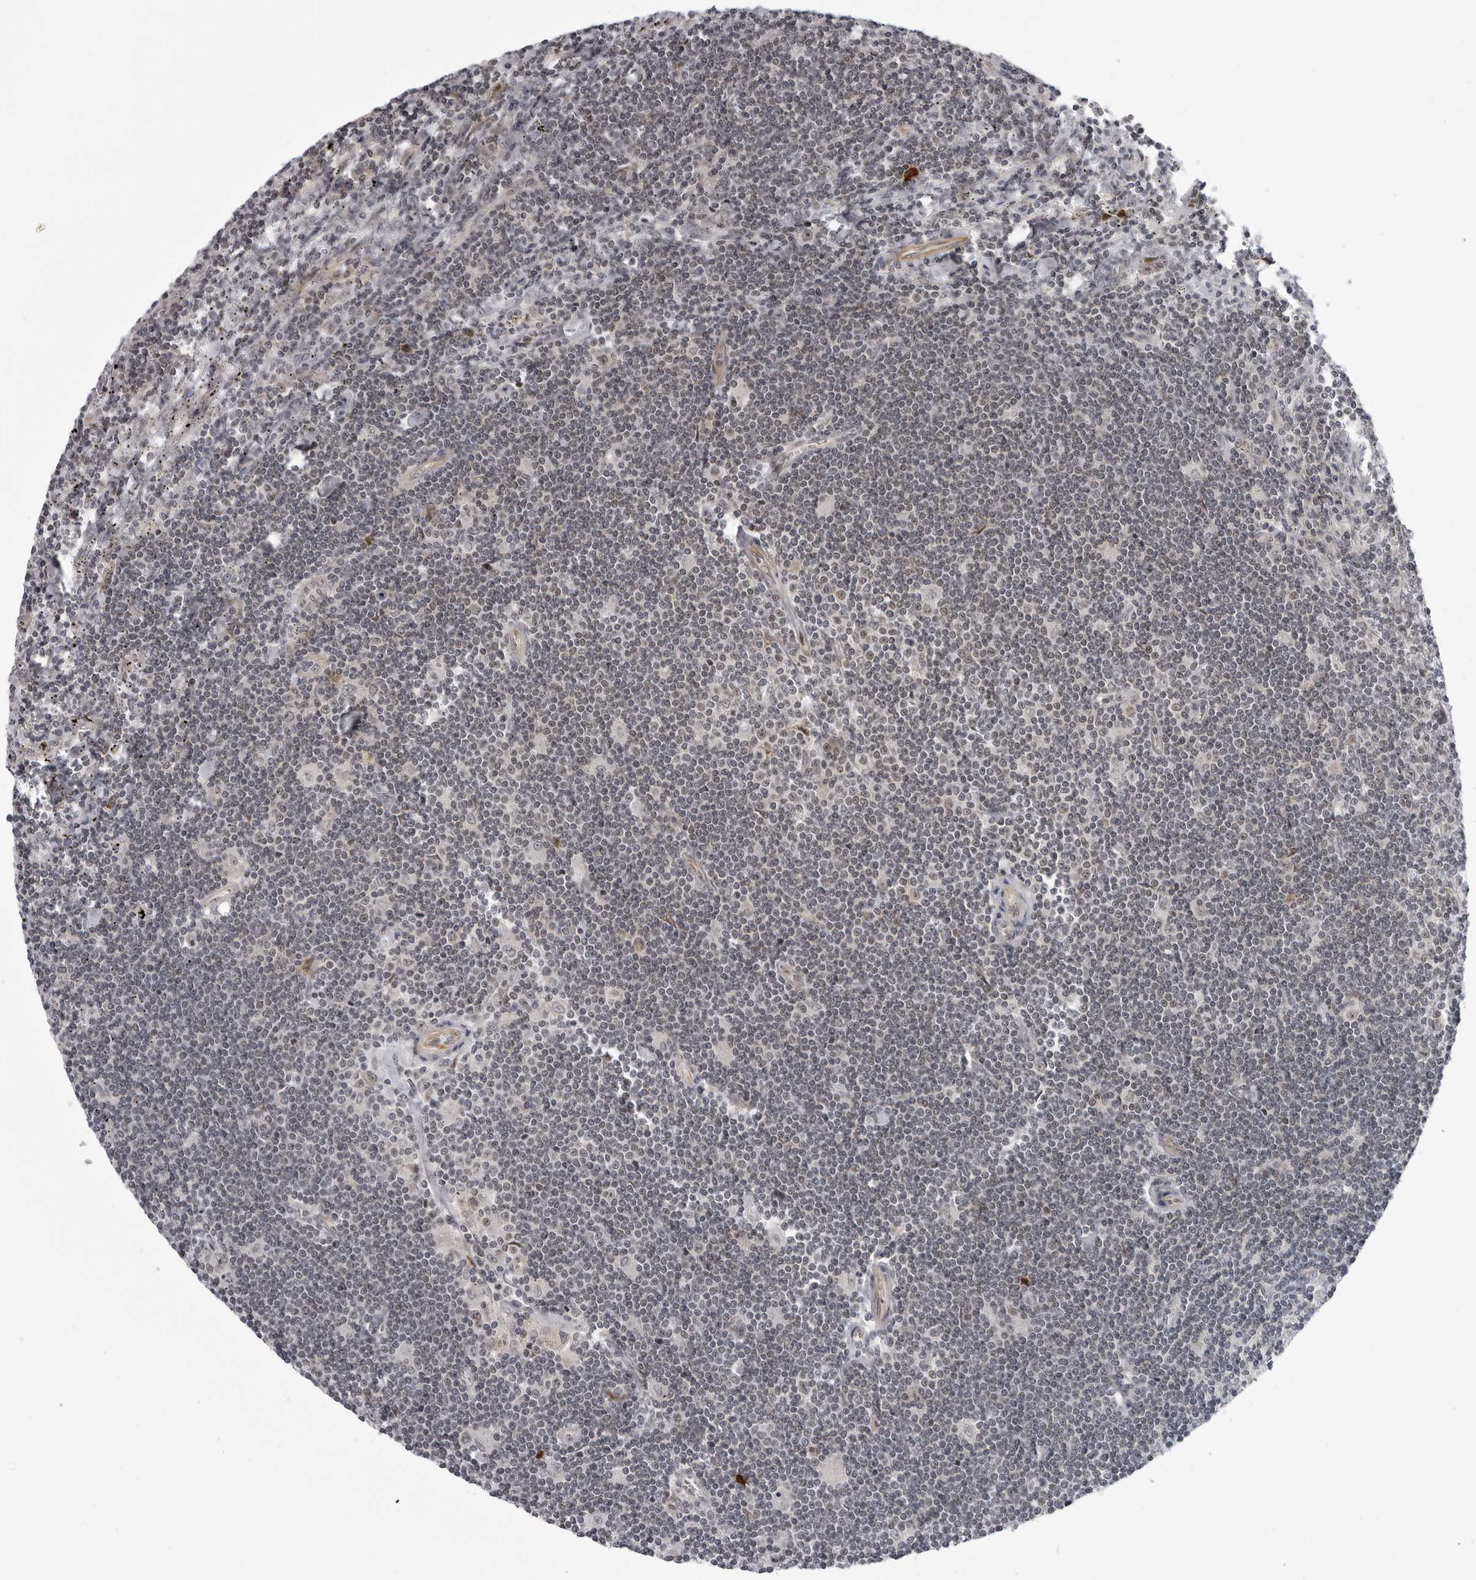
{"staining": {"intensity": "negative", "quantity": "none", "location": "none"}, "tissue": "lymphoma", "cell_type": "Tumor cells", "image_type": "cancer", "snomed": [{"axis": "morphology", "description": "Malignant lymphoma, non-Hodgkin's type, Low grade"}, {"axis": "topography", "description": "Spleen"}], "caption": "Immunohistochemistry (IHC) of lymphoma exhibits no positivity in tumor cells.", "gene": "GCSAML", "patient": {"sex": "male", "age": 76}}